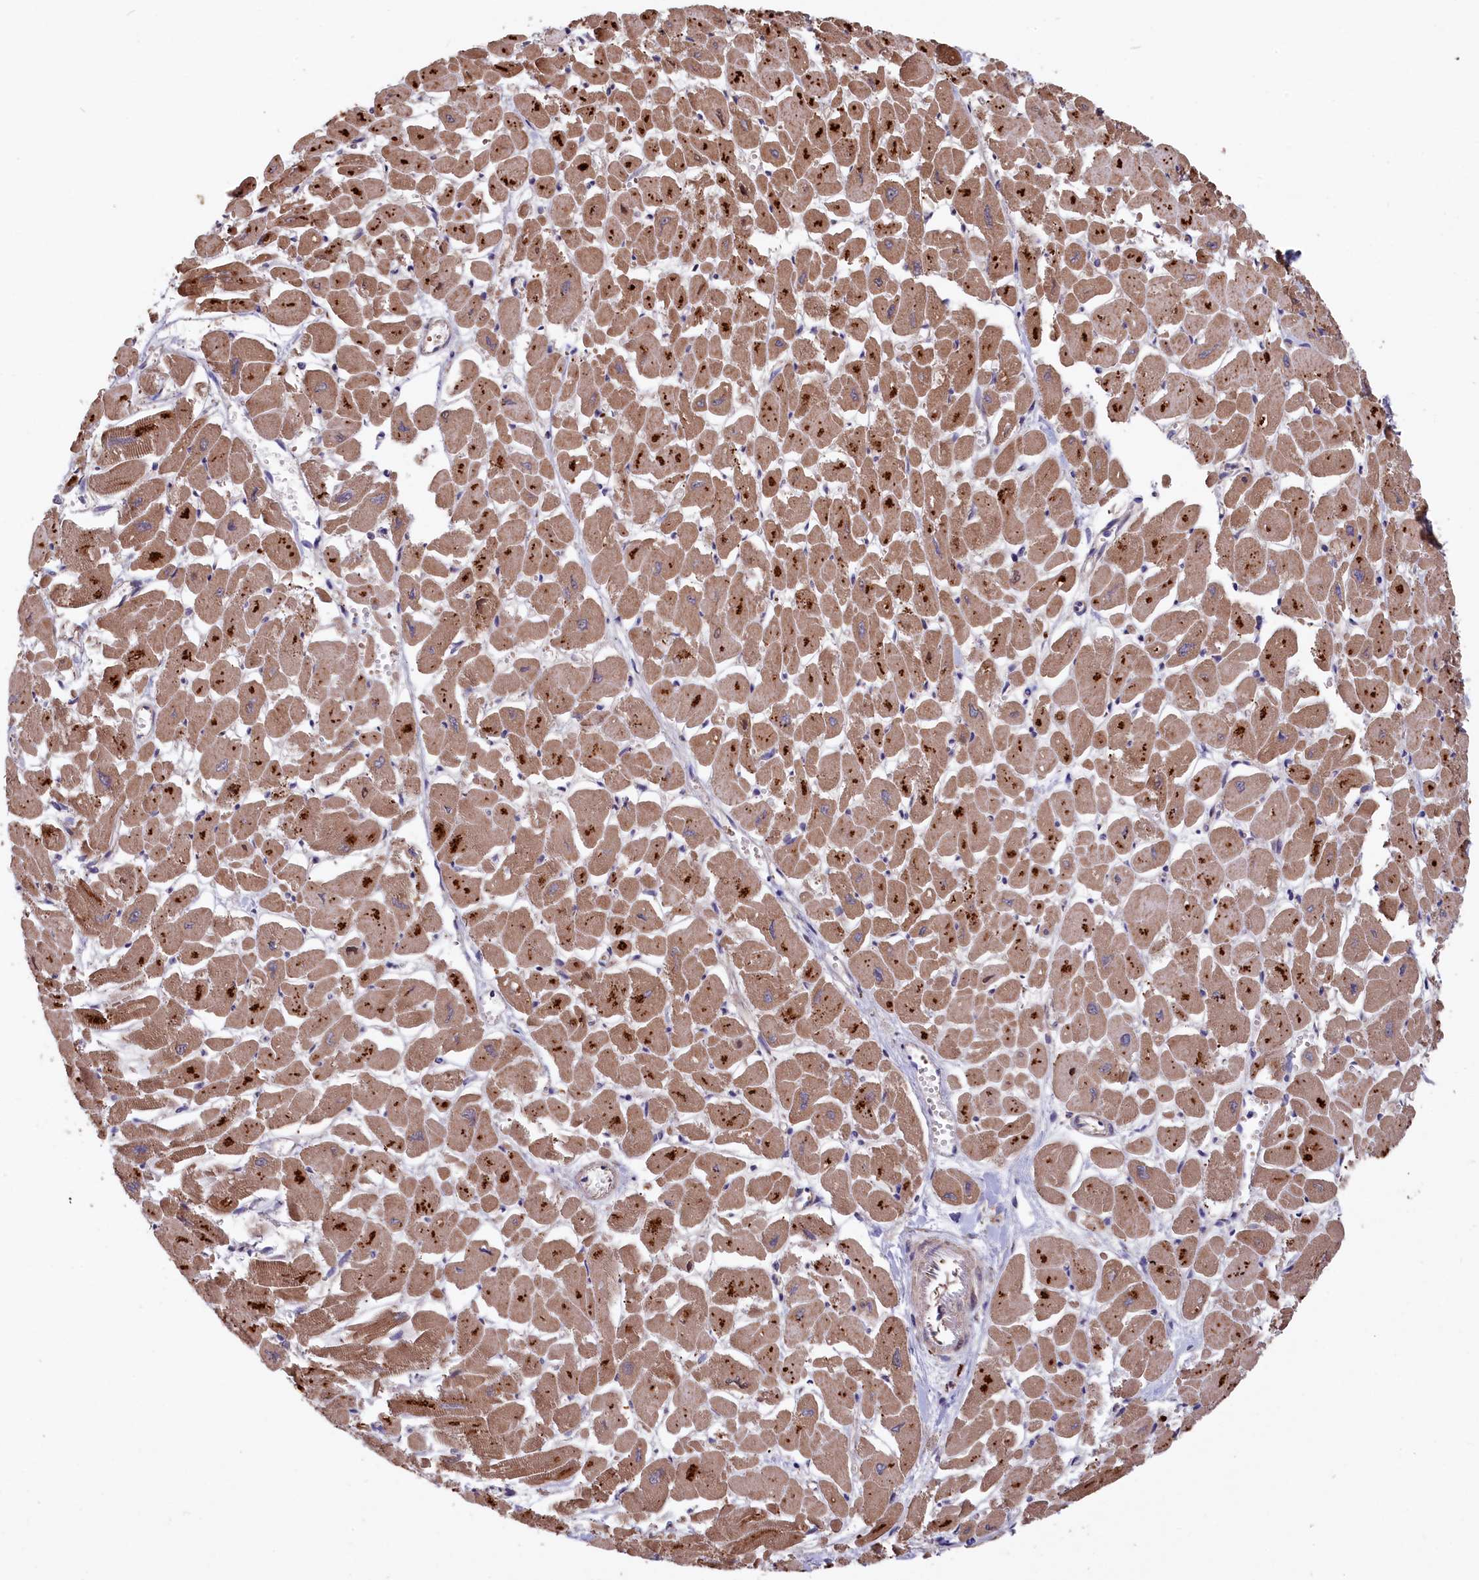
{"staining": {"intensity": "moderate", "quantity": "25%-75%", "location": "cytoplasmic/membranous"}, "tissue": "heart muscle", "cell_type": "Cardiomyocytes", "image_type": "normal", "snomed": [{"axis": "morphology", "description": "Normal tissue, NOS"}, {"axis": "topography", "description": "Heart"}], "caption": "Moderate cytoplasmic/membranous expression for a protein is identified in approximately 25%-75% of cardiomyocytes of unremarkable heart muscle using IHC.", "gene": "GREB1L", "patient": {"sex": "male", "age": 54}}